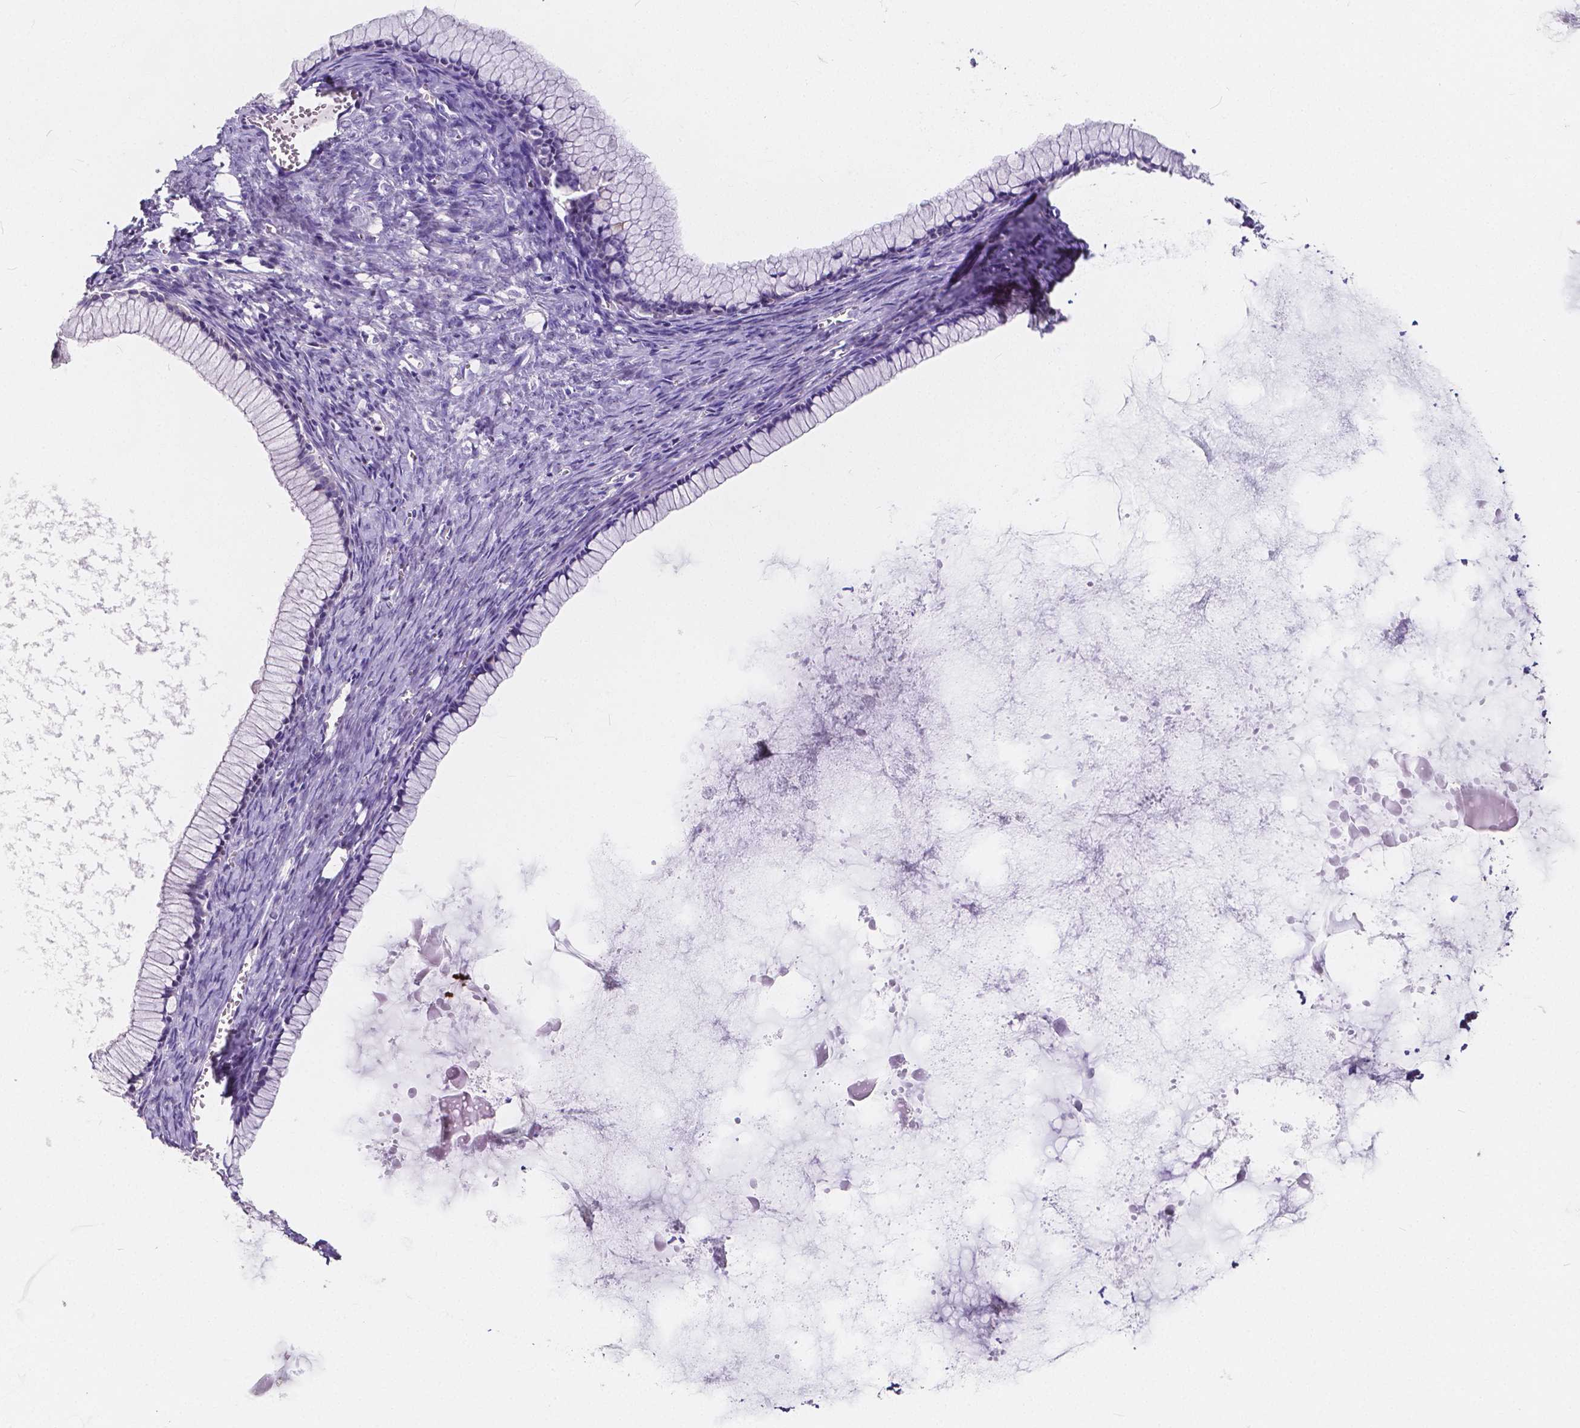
{"staining": {"intensity": "negative", "quantity": "none", "location": "none"}, "tissue": "ovarian cancer", "cell_type": "Tumor cells", "image_type": "cancer", "snomed": [{"axis": "morphology", "description": "Cystadenocarcinoma, mucinous, NOS"}, {"axis": "topography", "description": "Ovary"}], "caption": "An IHC histopathology image of mucinous cystadenocarcinoma (ovarian) is shown. There is no staining in tumor cells of mucinous cystadenocarcinoma (ovarian).", "gene": "ACP5", "patient": {"sex": "female", "age": 41}}